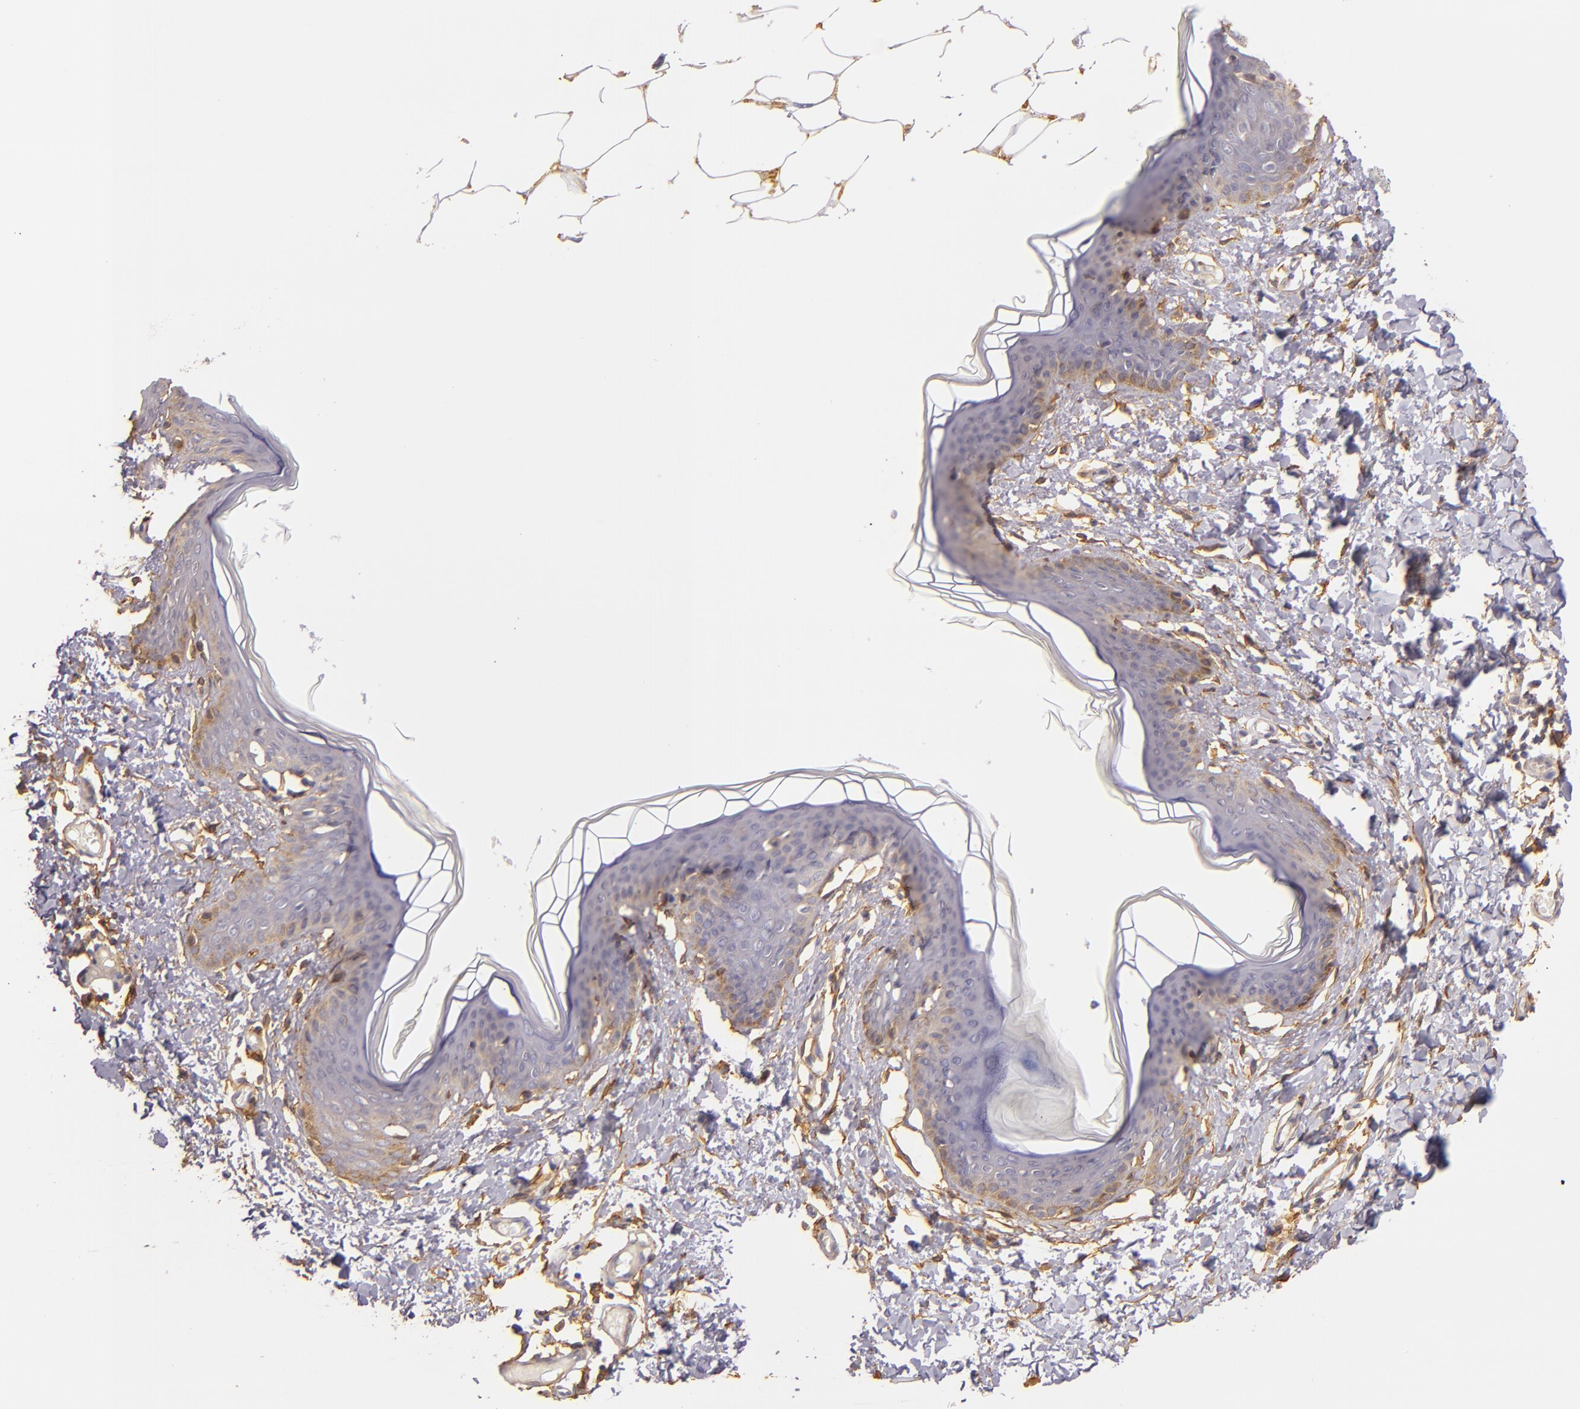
{"staining": {"intensity": "negative", "quantity": "none", "location": "none"}, "tissue": "skin", "cell_type": "Fibroblasts", "image_type": "normal", "snomed": [{"axis": "morphology", "description": "Normal tissue, NOS"}, {"axis": "topography", "description": "Skin"}], "caption": "Normal skin was stained to show a protein in brown. There is no significant staining in fibroblasts. The staining is performed using DAB brown chromogen with nuclei counter-stained in using hematoxylin.", "gene": "CTSF", "patient": {"sex": "female", "age": 17}}